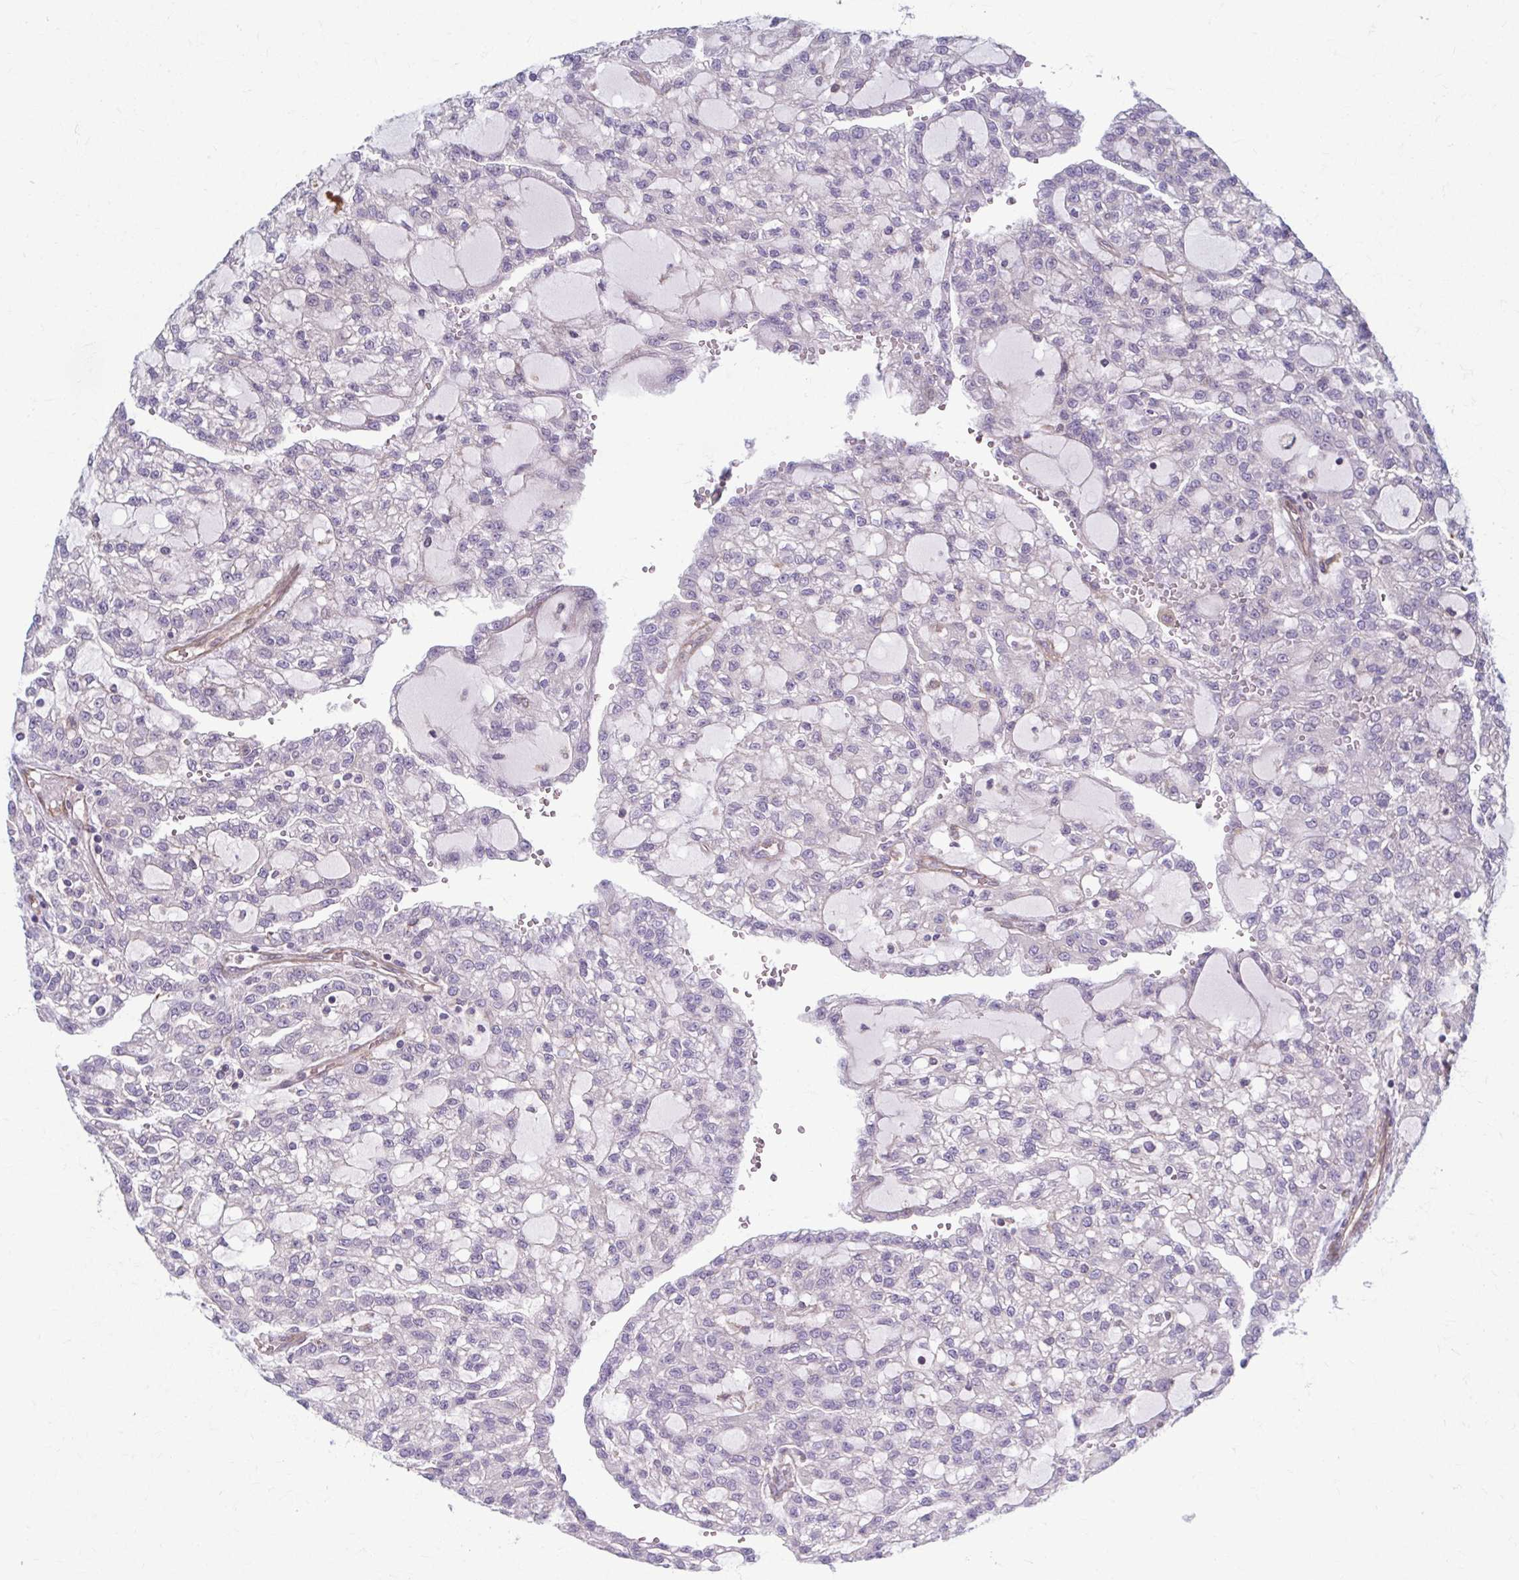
{"staining": {"intensity": "negative", "quantity": "none", "location": "none"}, "tissue": "renal cancer", "cell_type": "Tumor cells", "image_type": "cancer", "snomed": [{"axis": "morphology", "description": "Adenocarcinoma, NOS"}, {"axis": "topography", "description": "Kidney"}], "caption": "DAB (3,3'-diaminobenzidine) immunohistochemical staining of human adenocarcinoma (renal) exhibits no significant expression in tumor cells.", "gene": "EID2B", "patient": {"sex": "male", "age": 63}}